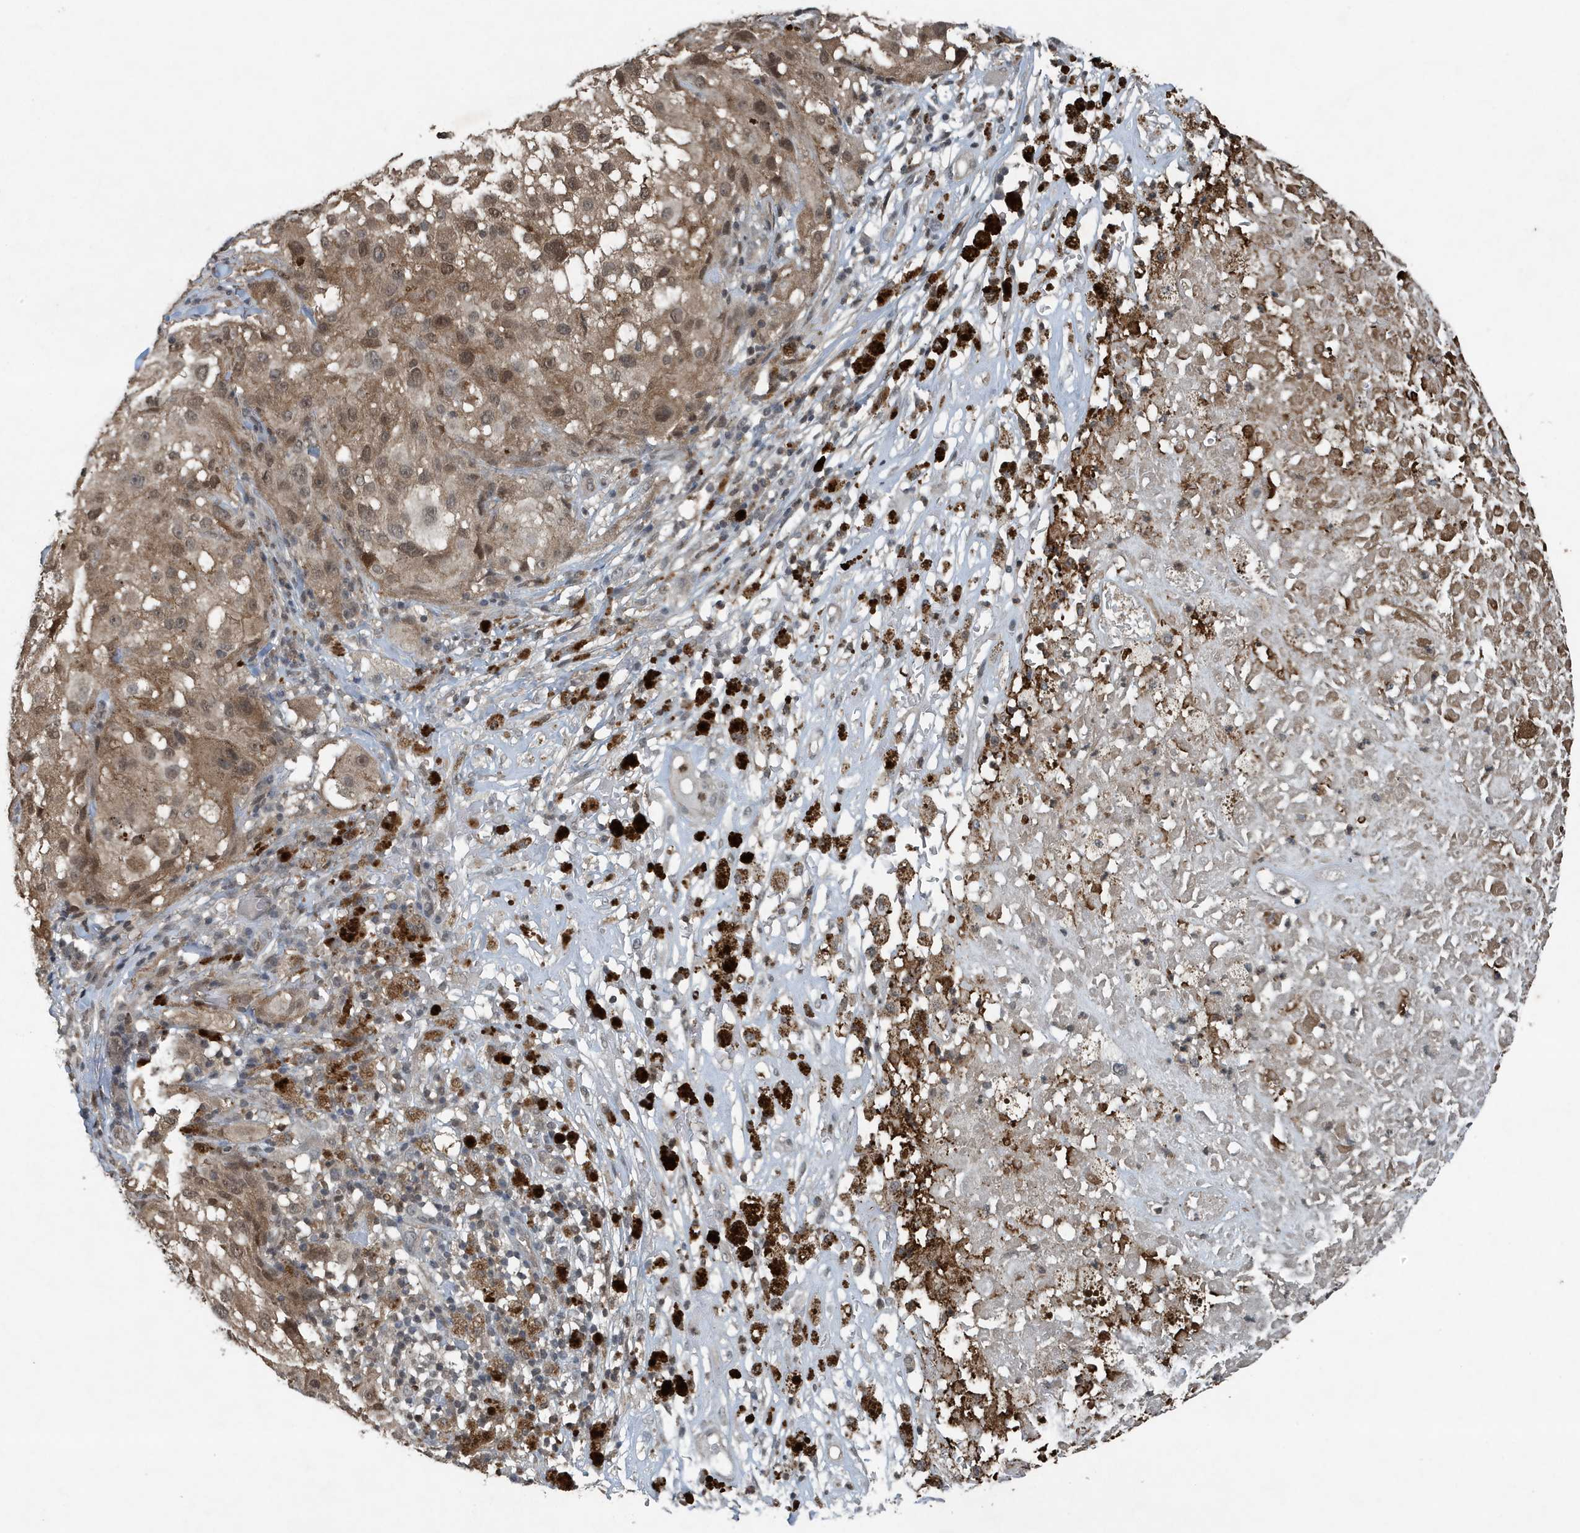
{"staining": {"intensity": "moderate", "quantity": ">75%", "location": "cytoplasmic/membranous,nuclear"}, "tissue": "melanoma", "cell_type": "Tumor cells", "image_type": "cancer", "snomed": [{"axis": "morphology", "description": "Necrosis, NOS"}, {"axis": "morphology", "description": "Malignant melanoma, NOS"}, {"axis": "topography", "description": "Skin"}], "caption": "Moderate cytoplasmic/membranous and nuclear staining for a protein is present in about >75% of tumor cells of malignant melanoma using IHC.", "gene": "HSPA1A", "patient": {"sex": "female", "age": 87}}